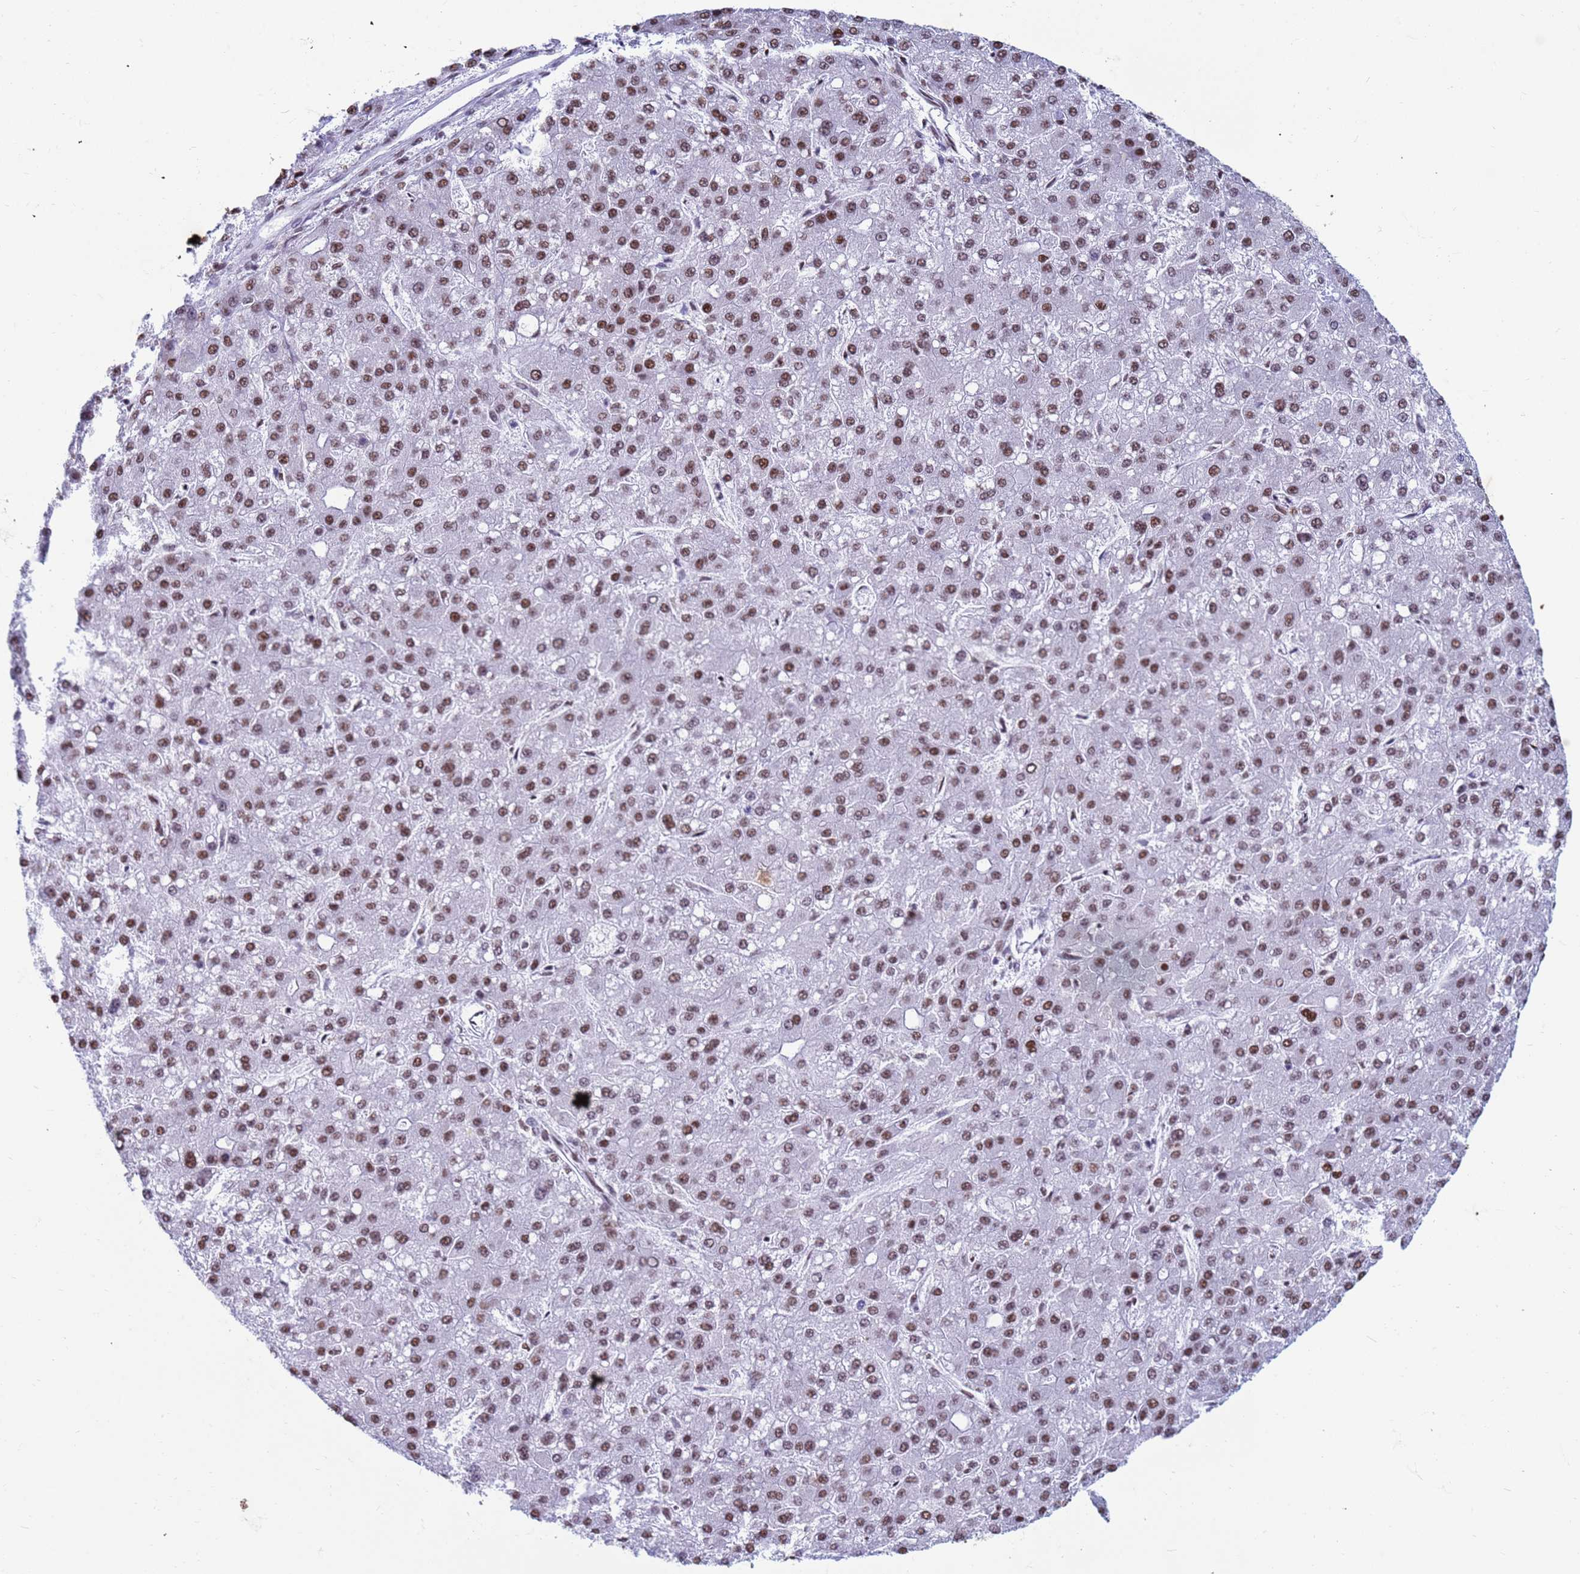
{"staining": {"intensity": "moderate", "quantity": ">75%", "location": "nuclear"}, "tissue": "liver cancer", "cell_type": "Tumor cells", "image_type": "cancer", "snomed": [{"axis": "morphology", "description": "Carcinoma, Hepatocellular, NOS"}, {"axis": "topography", "description": "Liver"}], "caption": "Approximately >75% of tumor cells in liver cancer display moderate nuclear protein positivity as visualized by brown immunohistochemical staining.", "gene": "FAM170B", "patient": {"sex": "male", "age": 67}}